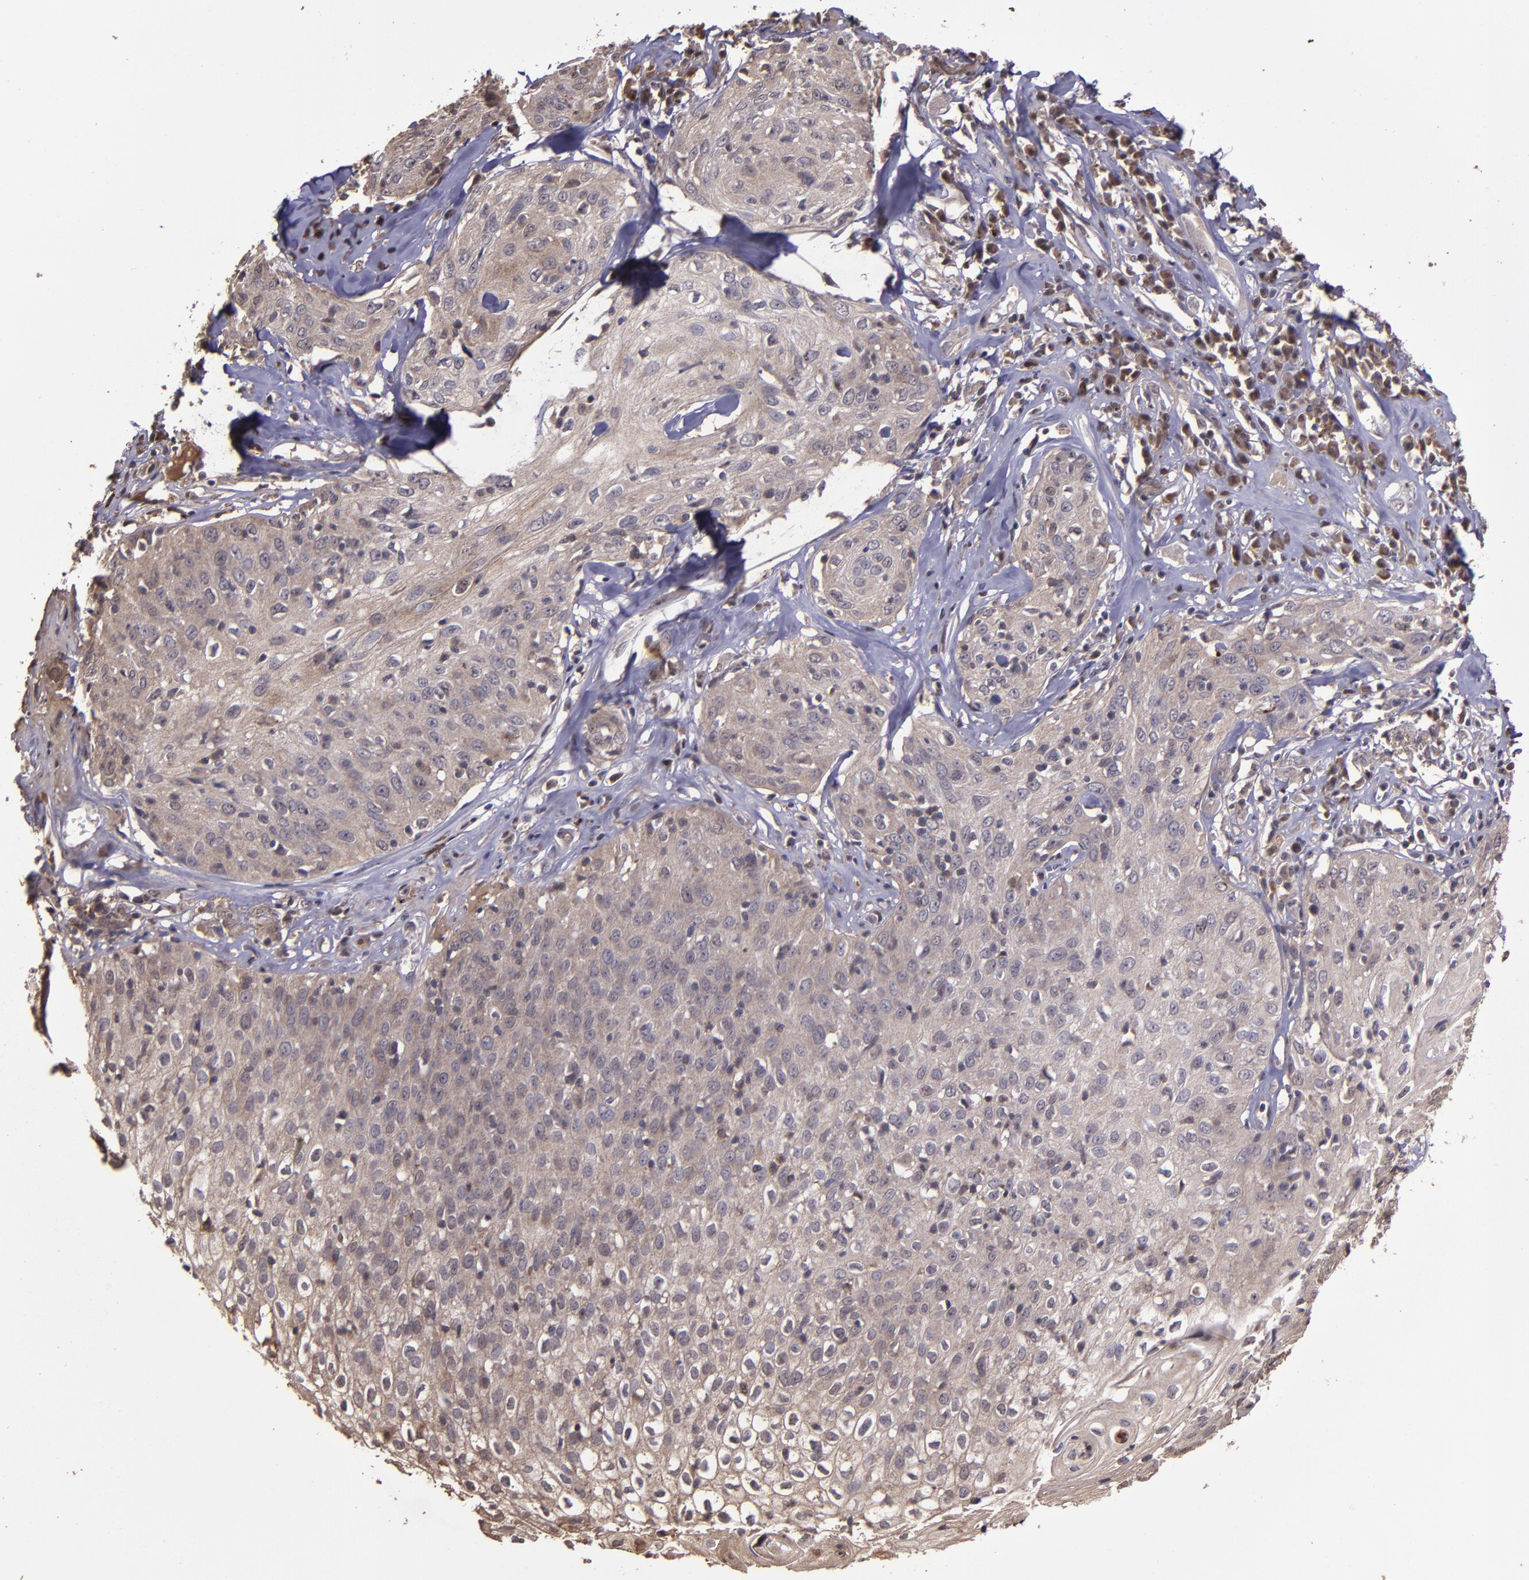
{"staining": {"intensity": "weak", "quantity": "25%-75%", "location": "cytoplasmic/membranous"}, "tissue": "skin cancer", "cell_type": "Tumor cells", "image_type": "cancer", "snomed": [{"axis": "morphology", "description": "Squamous cell carcinoma, NOS"}, {"axis": "topography", "description": "Skin"}], "caption": "Tumor cells exhibit weak cytoplasmic/membranous positivity in about 25%-75% of cells in skin cancer (squamous cell carcinoma).", "gene": "SERPINF2", "patient": {"sex": "male", "age": 65}}